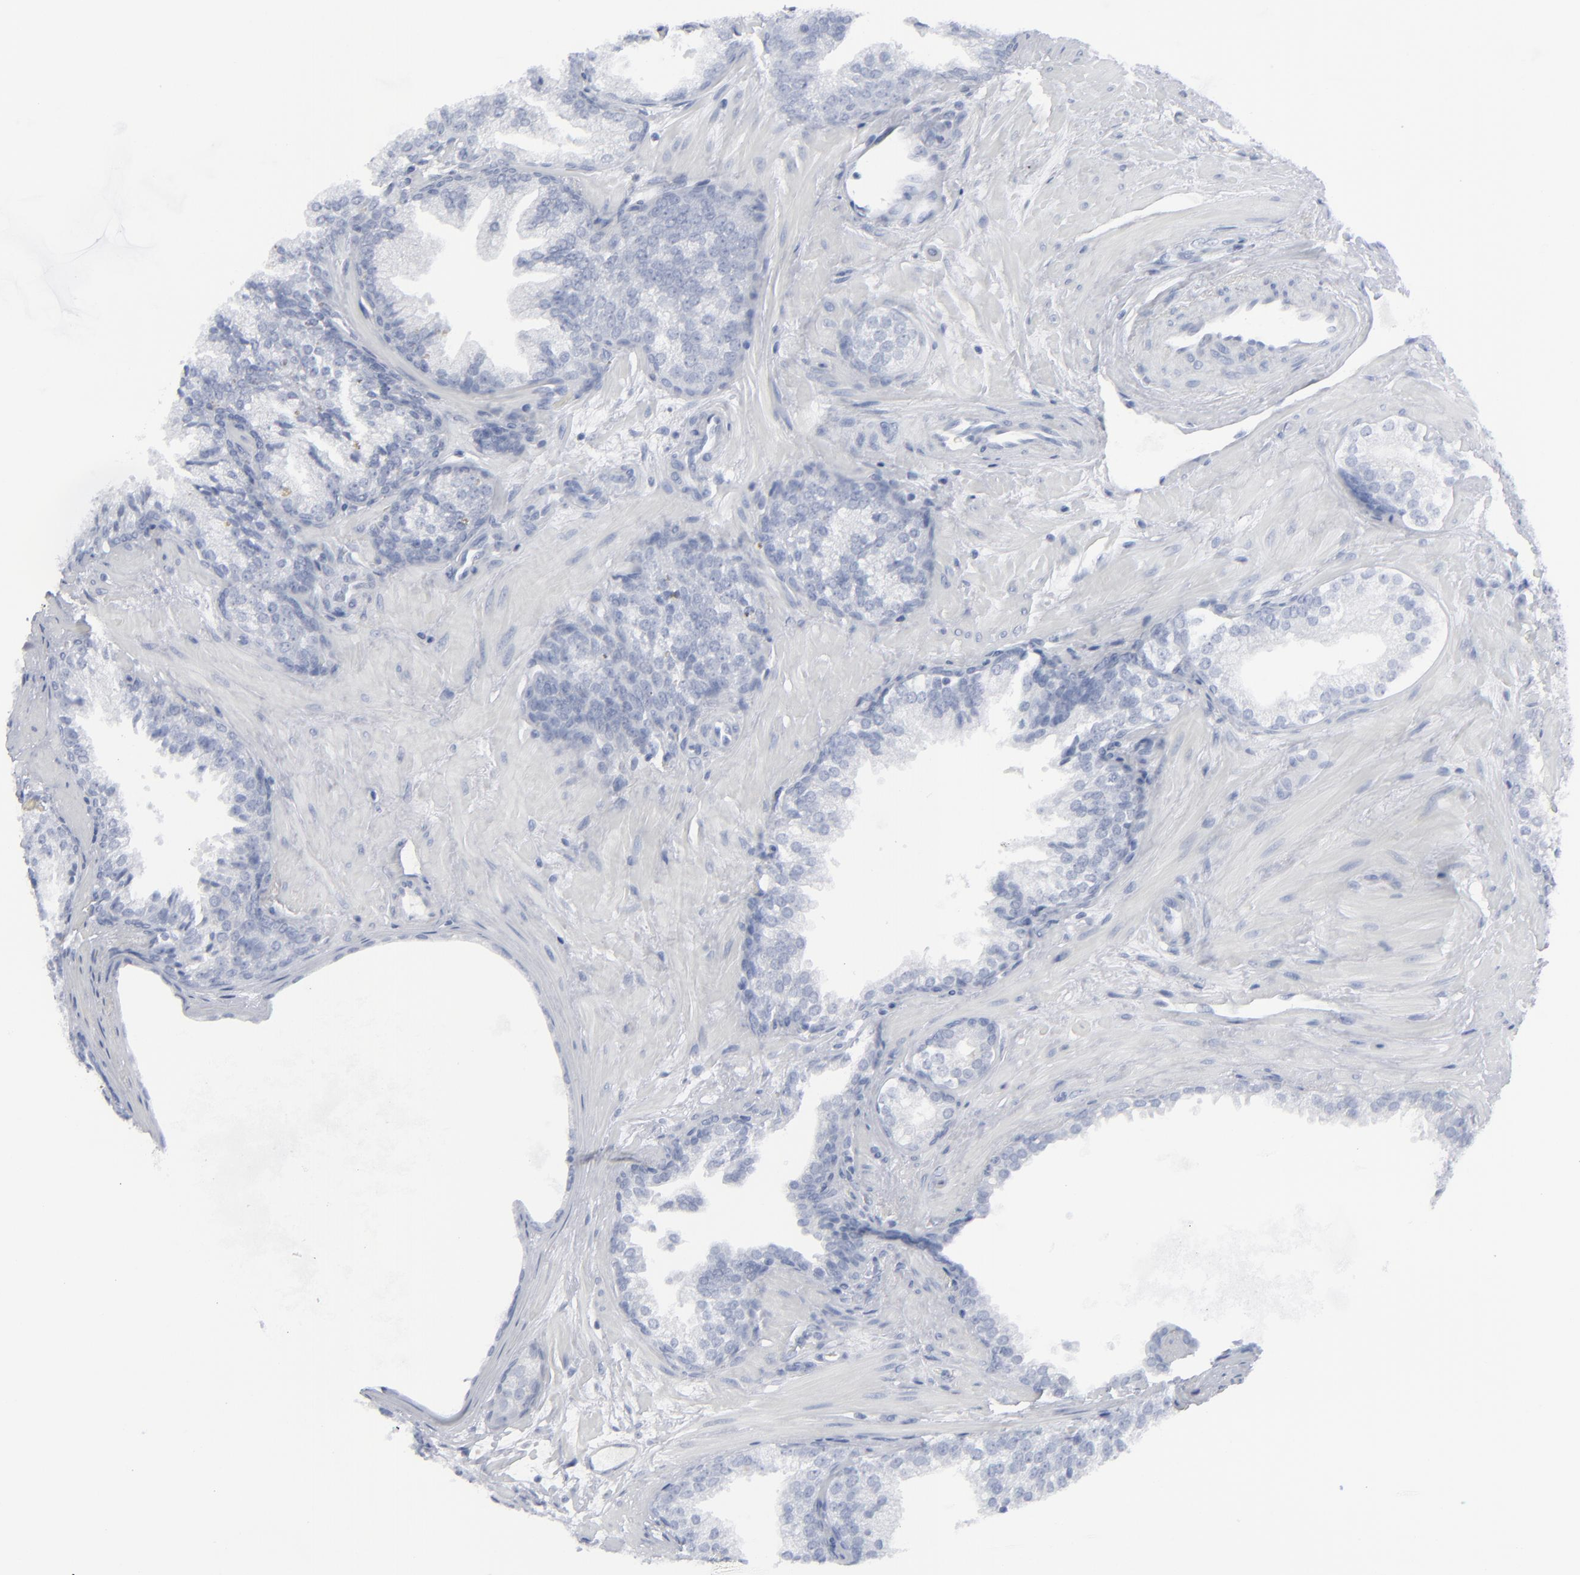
{"staining": {"intensity": "negative", "quantity": "none", "location": "none"}, "tissue": "prostate cancer", "cell_type": "Tumor cells", "image_type": "cancer", "snomed": [{"axis": "morphology", "description": "Adenocarcinoma, Low grade"}, {"axis": "topography", "description": "Prostate"}], "caption": "Immunohistochemistry histopathology image of neoplastic tissue: low-grade adenocarcinoma (prostate) stained with DAB (3,3'-diaminobenzidine) demonstrates no significant protein expression in tumor cells.", "gene": "MSLN", "patient": {"sex": "male", "age": 69}}